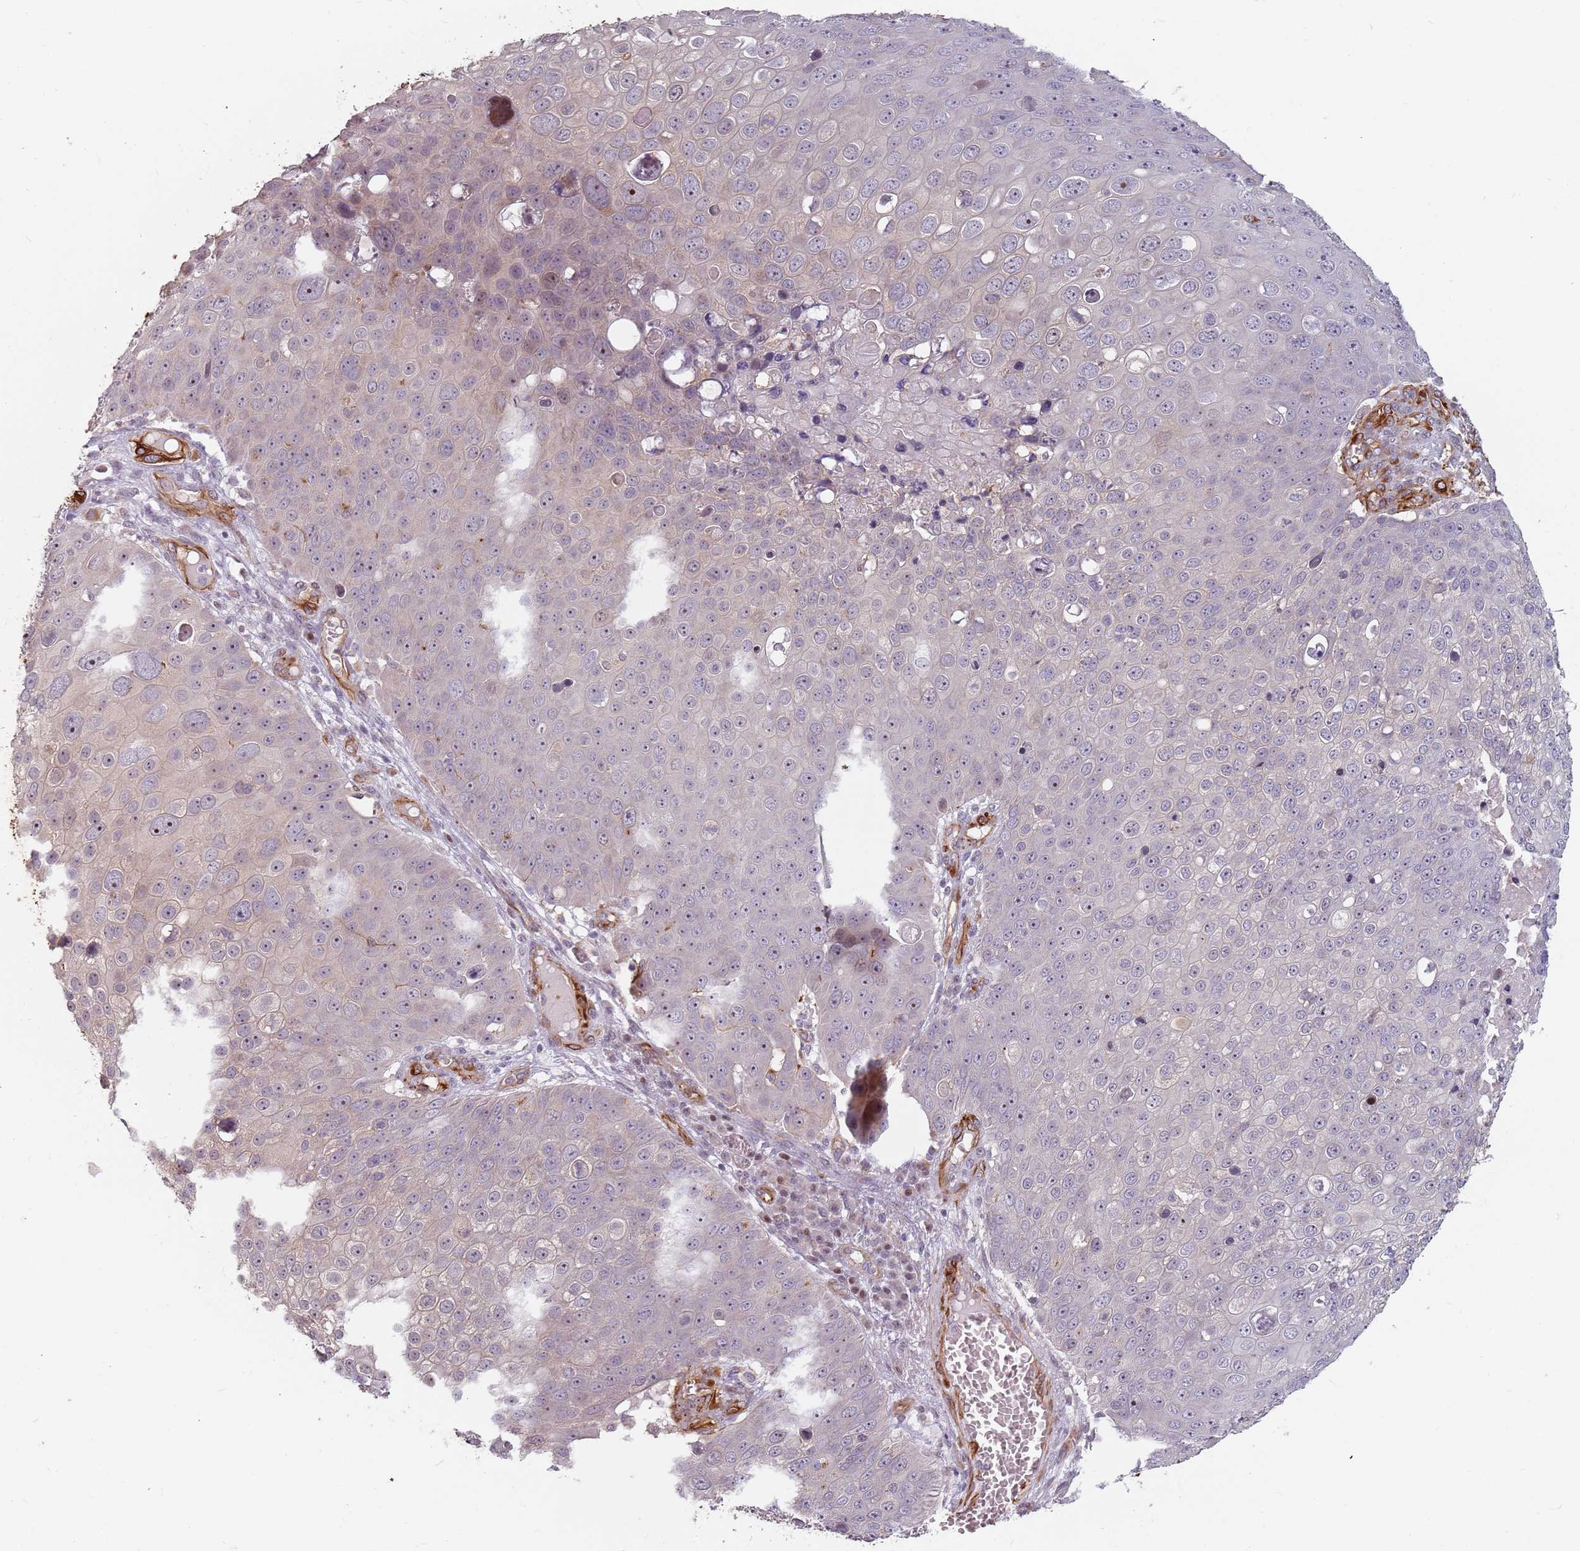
{"staining": {"intensity": "weak", "quantity": "<25%", "location": "cytoplasmic/membranous"}, "tissue": "skin cancer", "cell_type": "Tumor cells", "image_type": "cancer", "snomed": [{"axis": "morphology", "description": "Squamous cell carcinoma, NOS"}, {"axis": "topography", "description": "Skin"}], "caption": "Skin cancer stained for a protein using IHC displays no staining tumor cells.", "gene": "GAS2L3", "patient": {"sex": "male", "age": 71}}